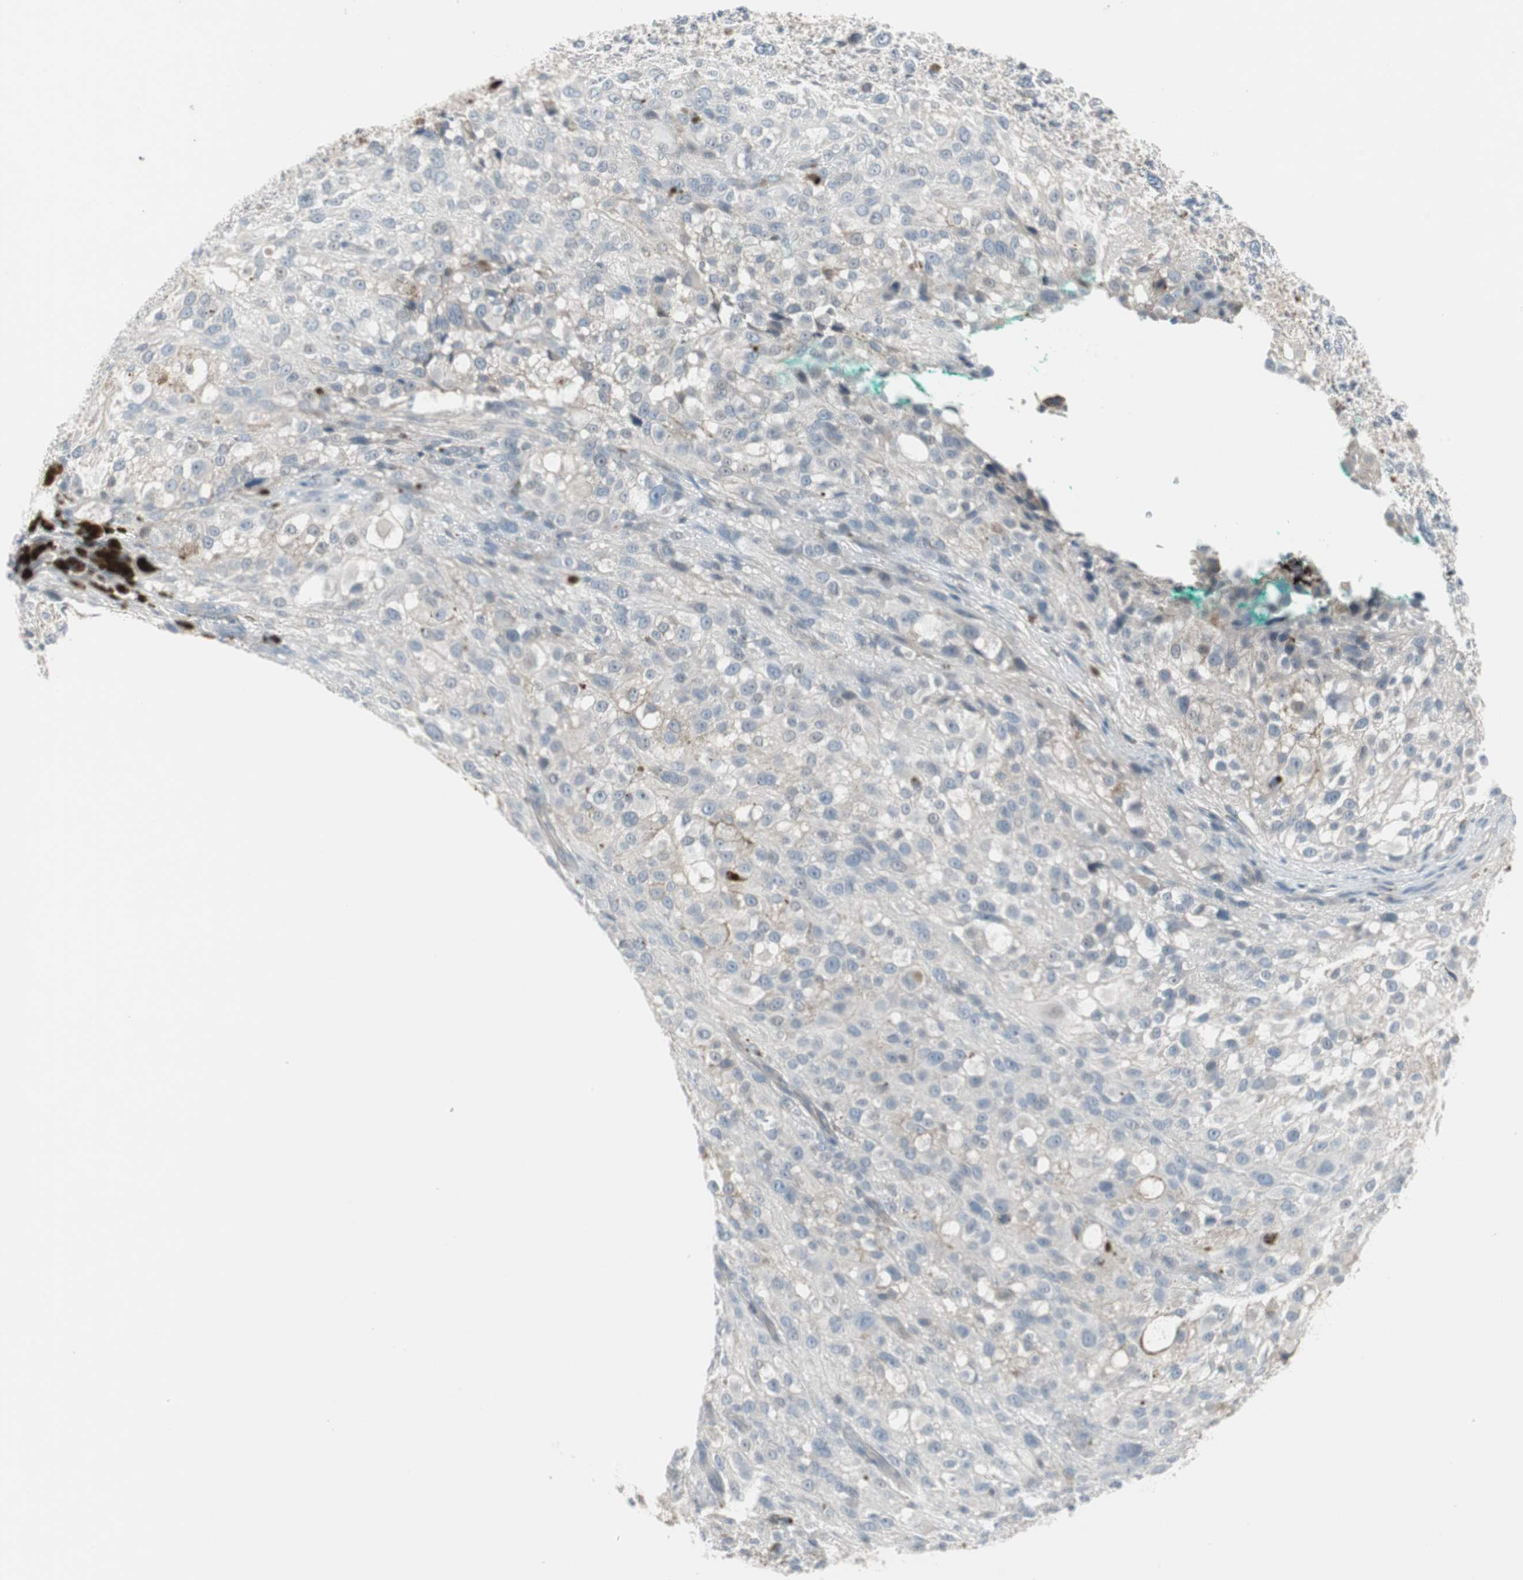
{"staining": {"intensity": "negative", "quantity": "none", "location": "none"}, "tissue": "melanoma", "cell_type": "Tumor cells", "image_type": "cancer", "snomed": [{"axis": "morphology", "description": "Necrosis, NOS"}, {"axis": "morphology", "description": "Malignant melanoma, NOS"}, {"axis": "topography", "description": "Skin"}], "caption": "IHC of human malignant melanoma shows no positivity in tumor cells.", "gene": "ZSCAN32", "patient": {"sex": "female", "age": 87}}